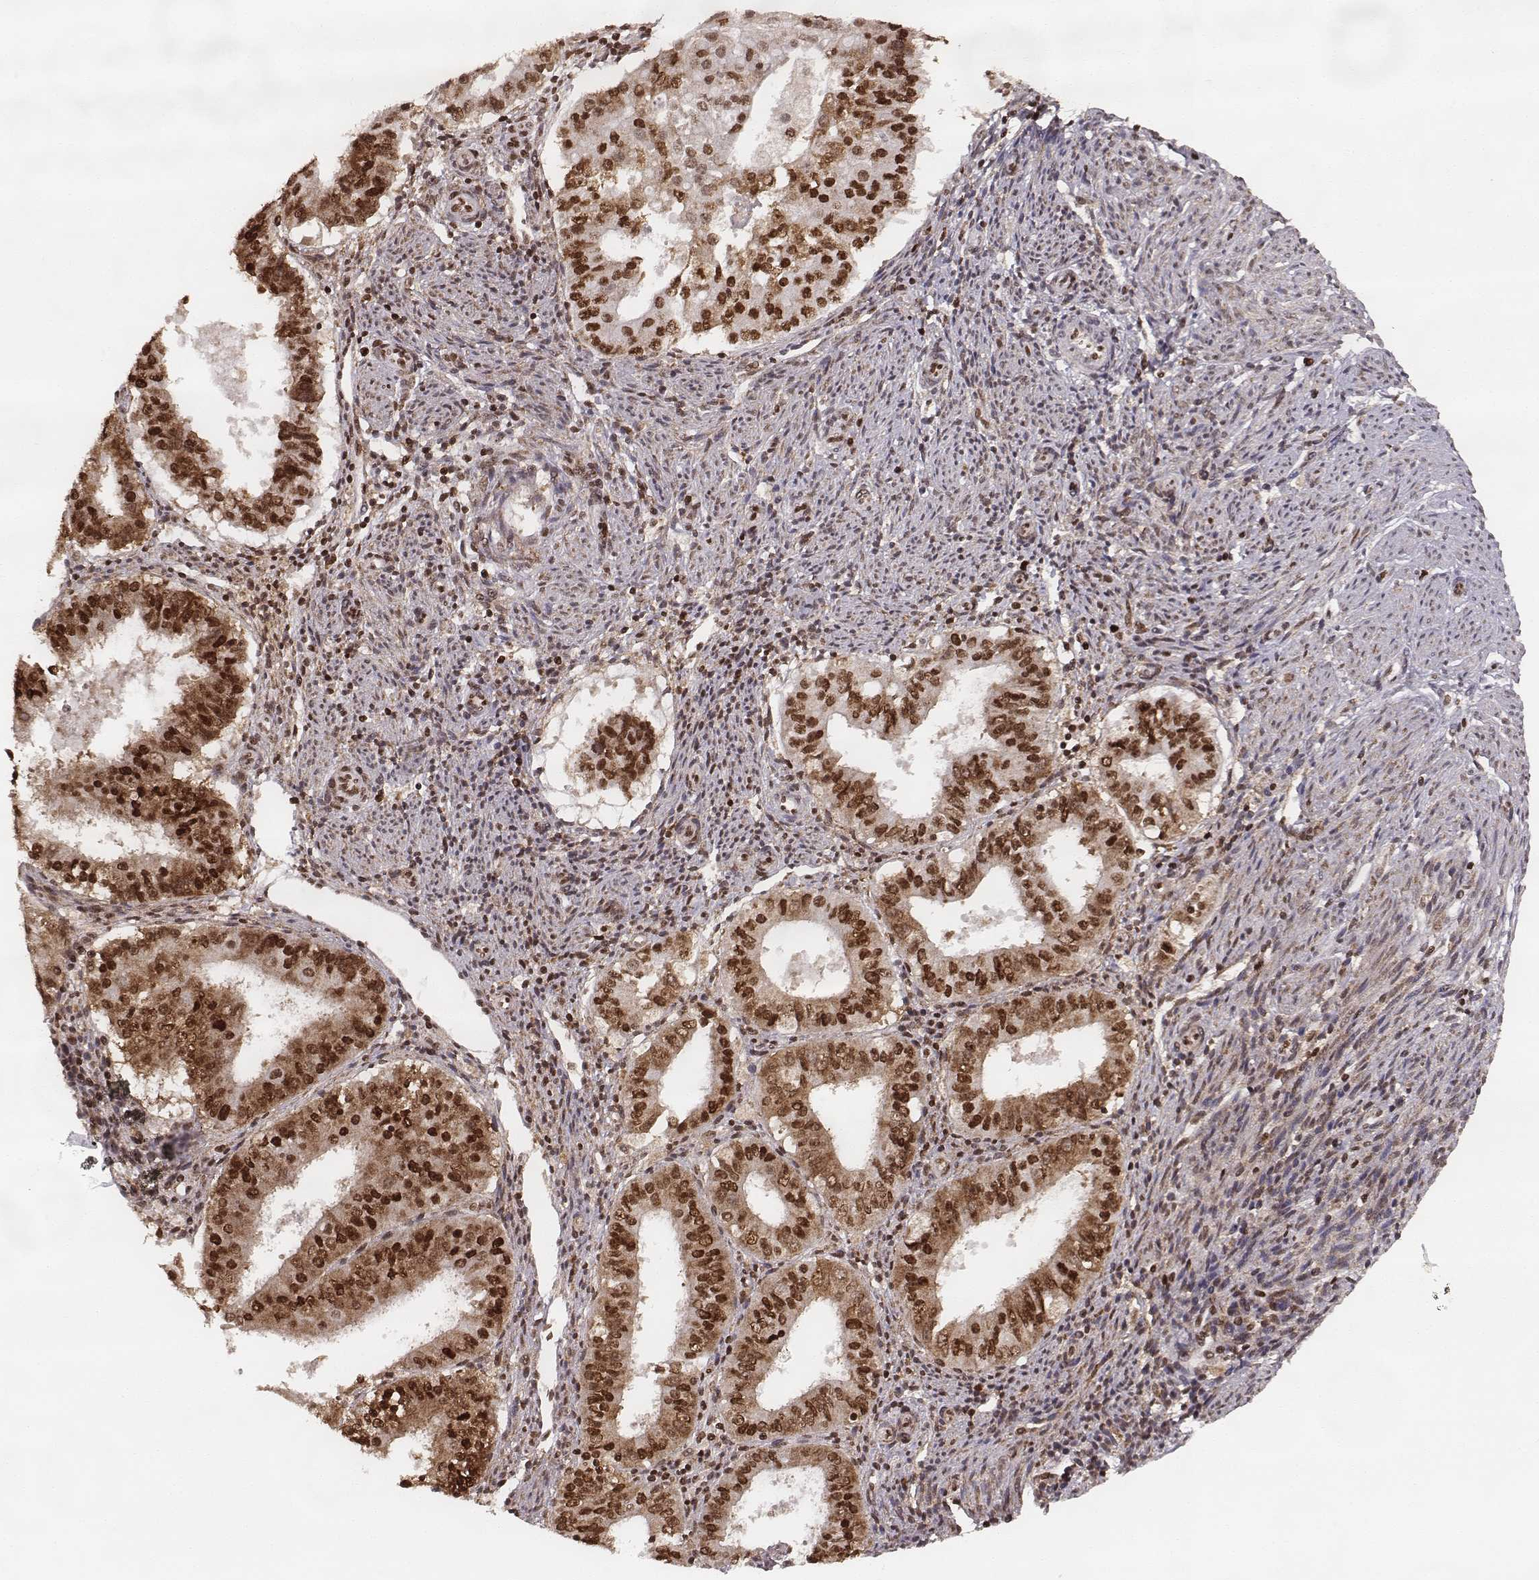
{"staining": {"intensity": "strong", "quantity": ">75%", "location": "nuclear"}, "tissue": "ovarian cancer", "cell_type": "Tumor cells", "image_type": "cancer", "snomed": [{"axis": "morphology", "description": "Carcinoma, endometroid"}, {"axis": "topography", "description": "Ovary"}], "caption": "High-power microscopy captured an IHC photomicrograph of endometroid carcinoma (ovarian), revealing strong nuclear expression in approximately >75% of tumor cells.", "gene": "PARP1", "patient": {"sex": "female", "age": 42}}